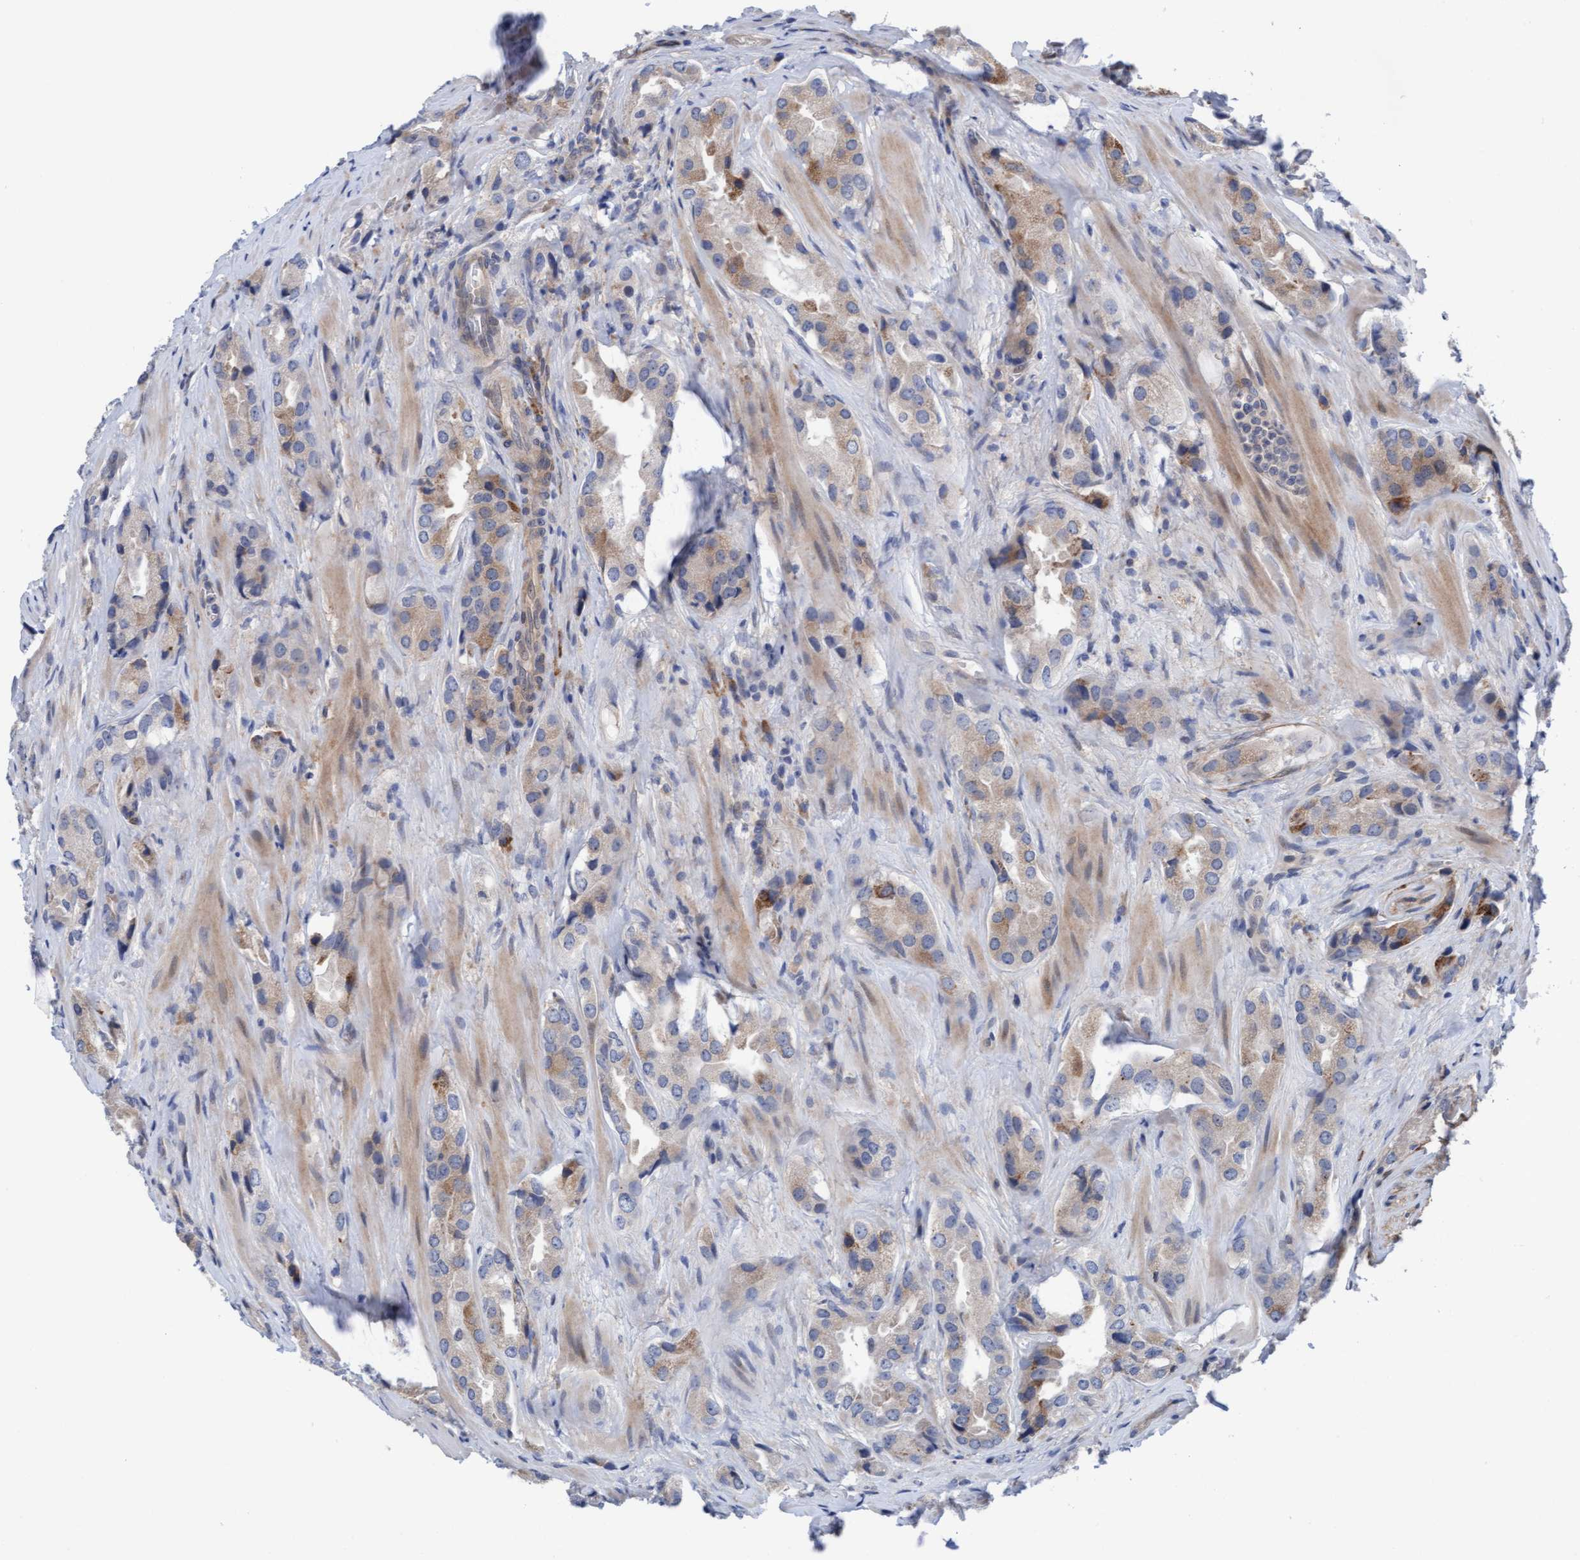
{"staining": {"intensity": "weak", "quantity": "25%-75%", "location": "cytoplasmic/membranous"}, "tissue": "prostate cancer", "cell_type": "Tumor cells", "image_type": "cancer", "snomed": [{"axis": "morphology", "description": "Adenocarcinoma, High grade"}, {"axis": "topography", "description": "Prostate"}], "caption": "Prostate cancer (adenocarcinoma (high-grade)) stained with DAB IHC exhibits low levels of weak cytoplasmic/membranous expression in about 25%-75% of tumor cells. (brown staining indicates protein expression, while blue staining denotes nuclei).", "gene": "PLCD1", "patient": {"sex": "male", "age": 63}}